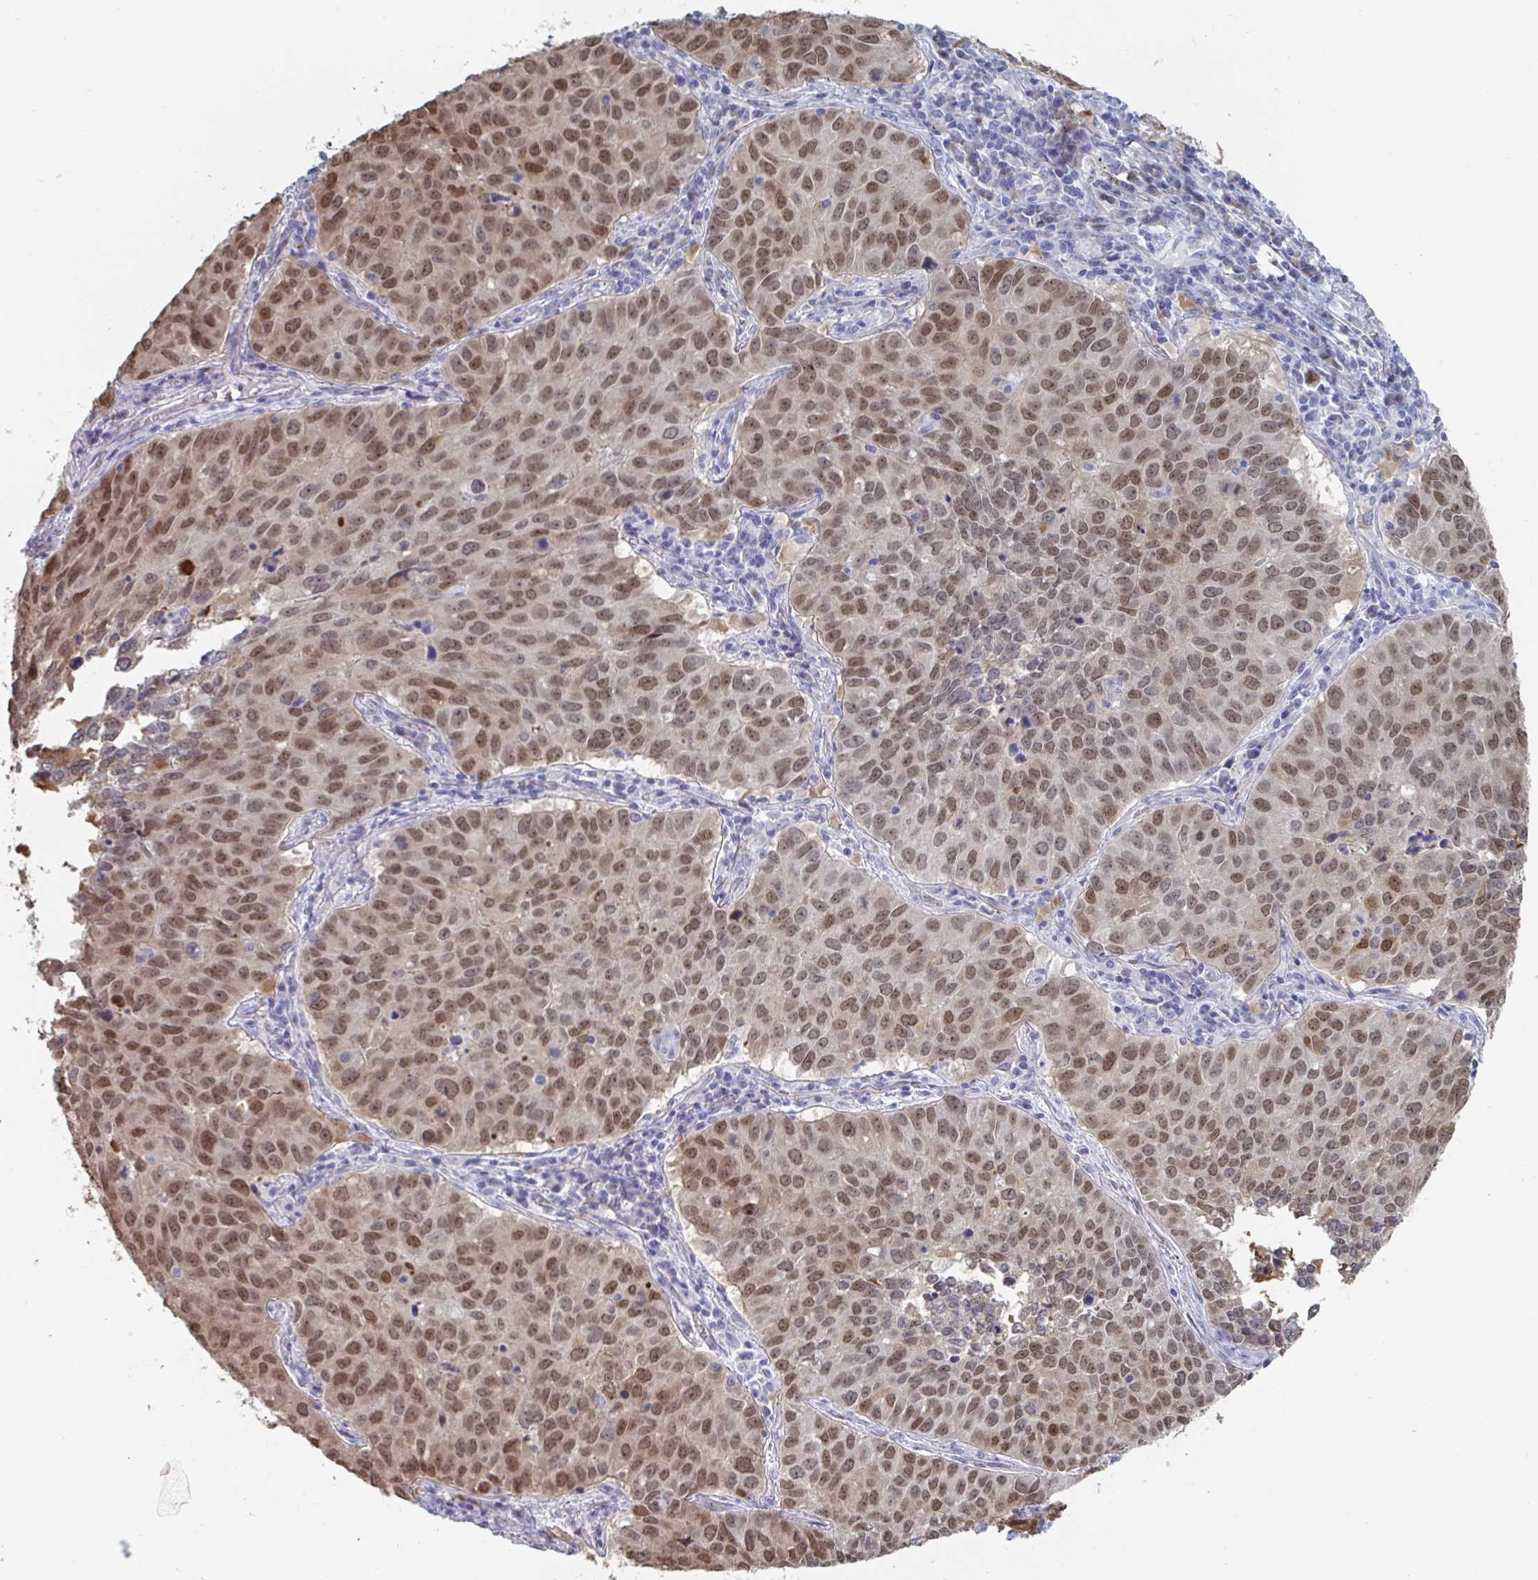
{"staining": {"intensity": "moderate", "quantity": ">75%", "location": "nuclear"}, "tissue": "lung cancer", "cell_type": "Tumor cells", "image_type": "cancer", "snomed": [{"axis": "morphology", "description": "Adenocarcinoma, NOS"}, {"axis": "topography", "description": "Lung"}], "caption": "Lung cancer was stained to show a protein in brown. There is medium levels of moderate nuclear staining in about >75% of tumor cells. (brown staining indicates protein expression, while blue staining denotes nuclei).", "gene": "FOXA1", "patient": {"sex": "female", "age": 50}}